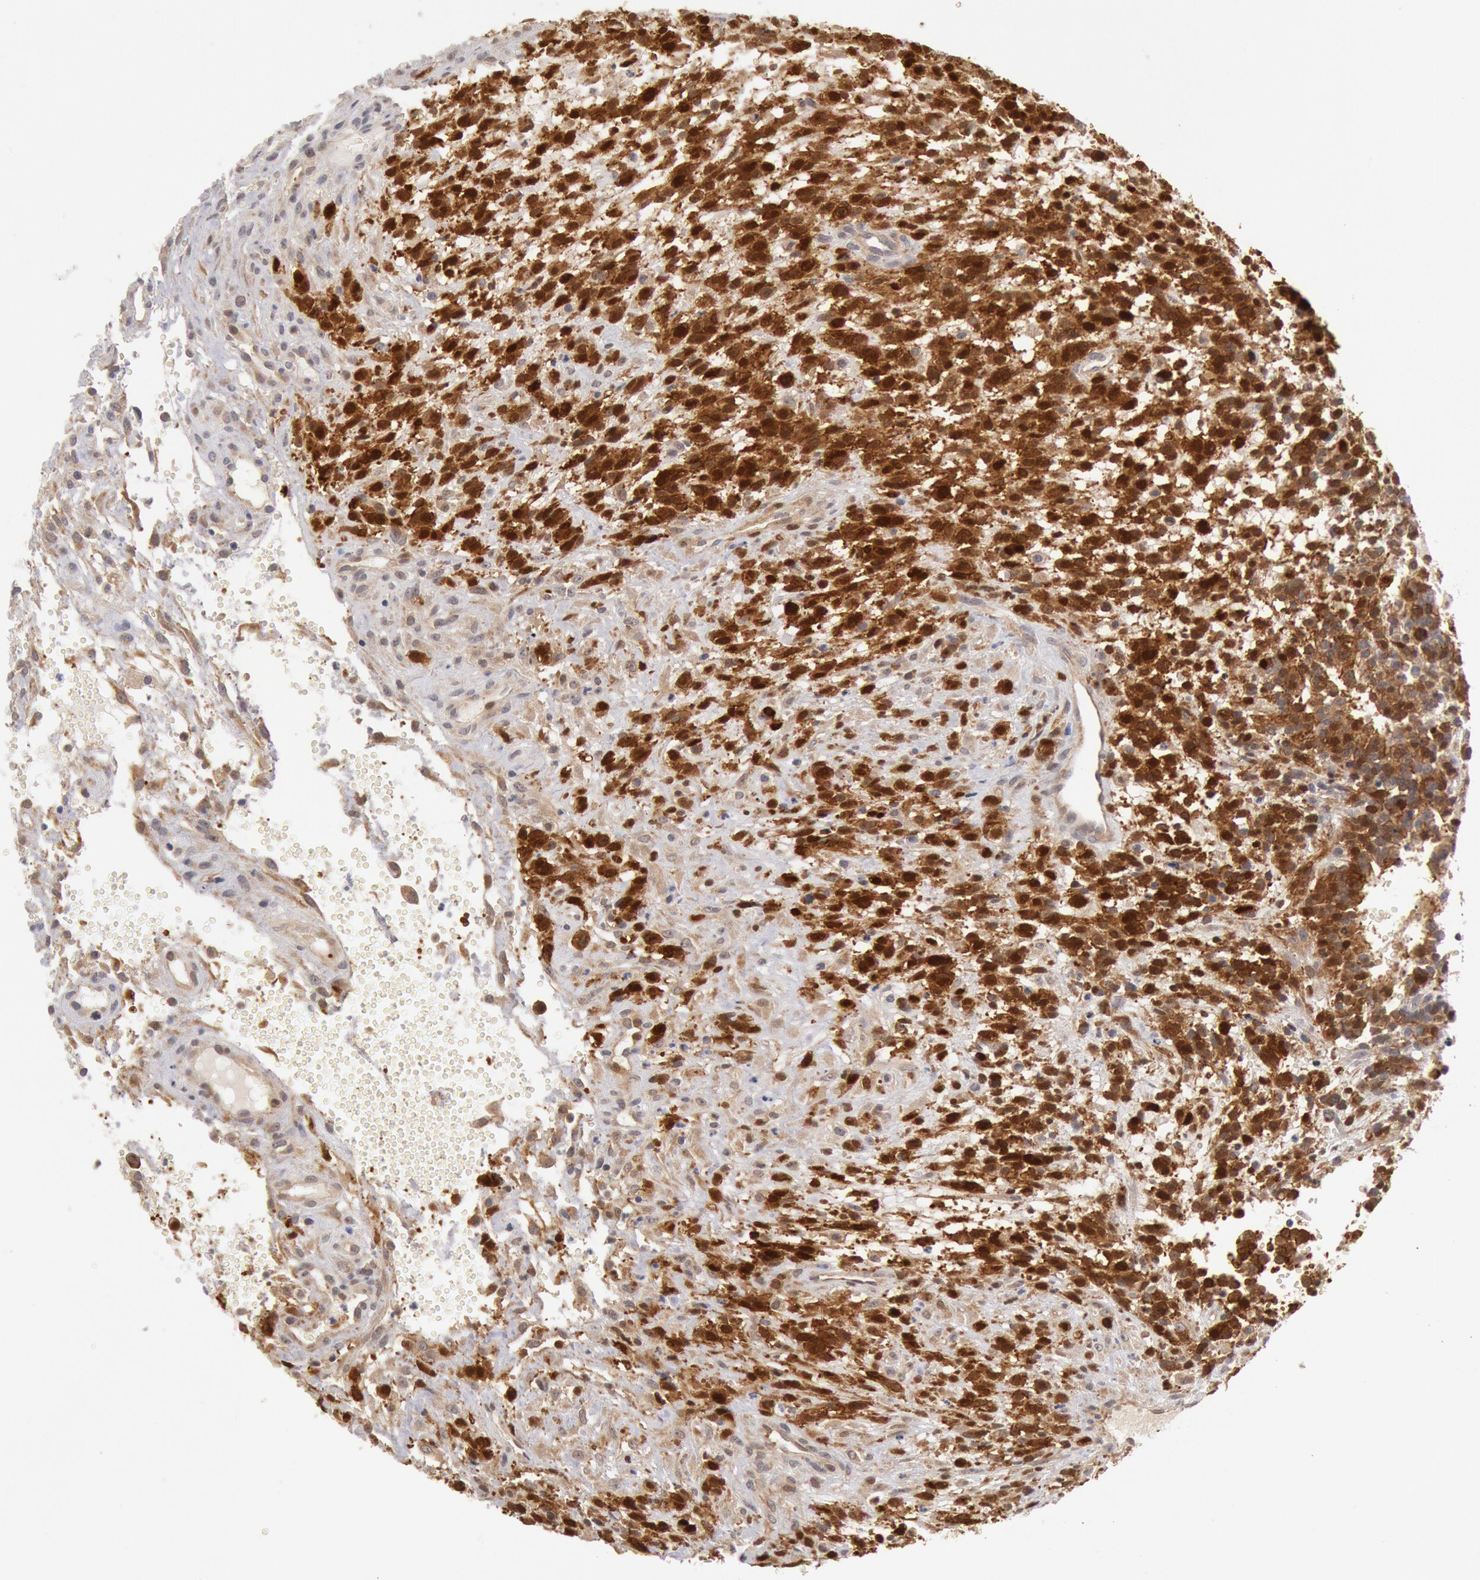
{"staining": {"intensity": "strong", "quantity": ">75%", "location": "cytoplasmic/membranous,nuclear"}, "tissue": "glioma", "cell_type": "Tumor cells", "image_type": "cancer", "snomed": [{"axis": "morphology", "description": "Glioma, malignant, High grade"}, {"axis": "topography", "description": "Brain"}], "caption": "Protein expression analysis of human glioma reveals strong cytoplasmic/membranous and nuclear positivity in about >75% of tumor cells.", "gene": "DNAJA1", "patient": {"sex": "male", "age": 66}}